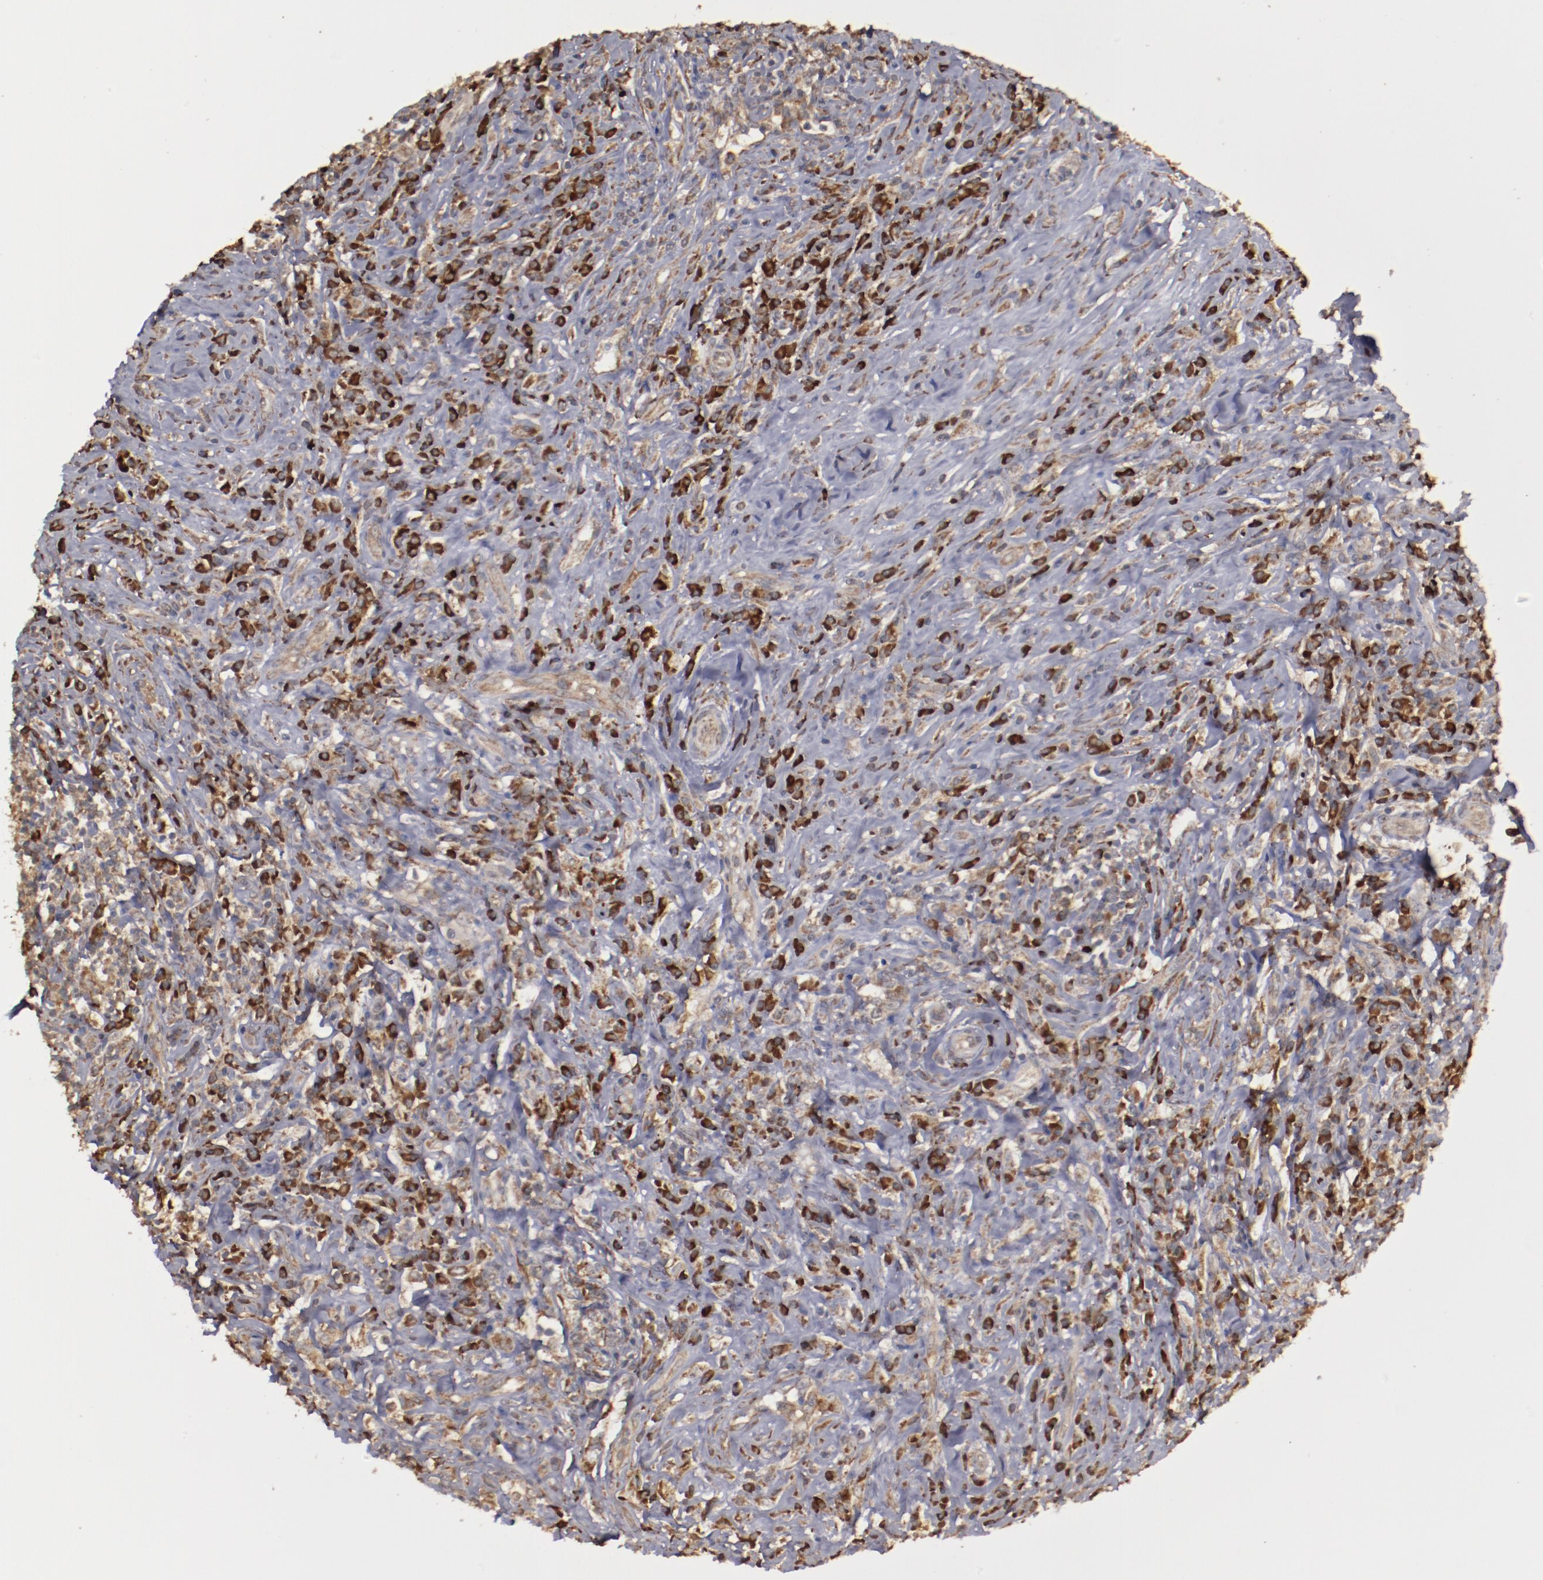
{"staining": {"intensity": "strong", "quantity": ">75%", "location": "cytoplasmic/membranous"}, "tissue": "lymphoma", "cell_type": "Tumor cells", "image_type": "cancer", "snomed": [{"axis": "morphology", "description": "Hodgkin's disease, NOS"}, {"axis": "topography", "description": "Lymph node"}], "caption": "Hodgkin's disease stained with a protein marker reveals strong staining in tumor cells.", "gene": "RPS4Y1", "patient": {"sex": "female", "age": 25}}